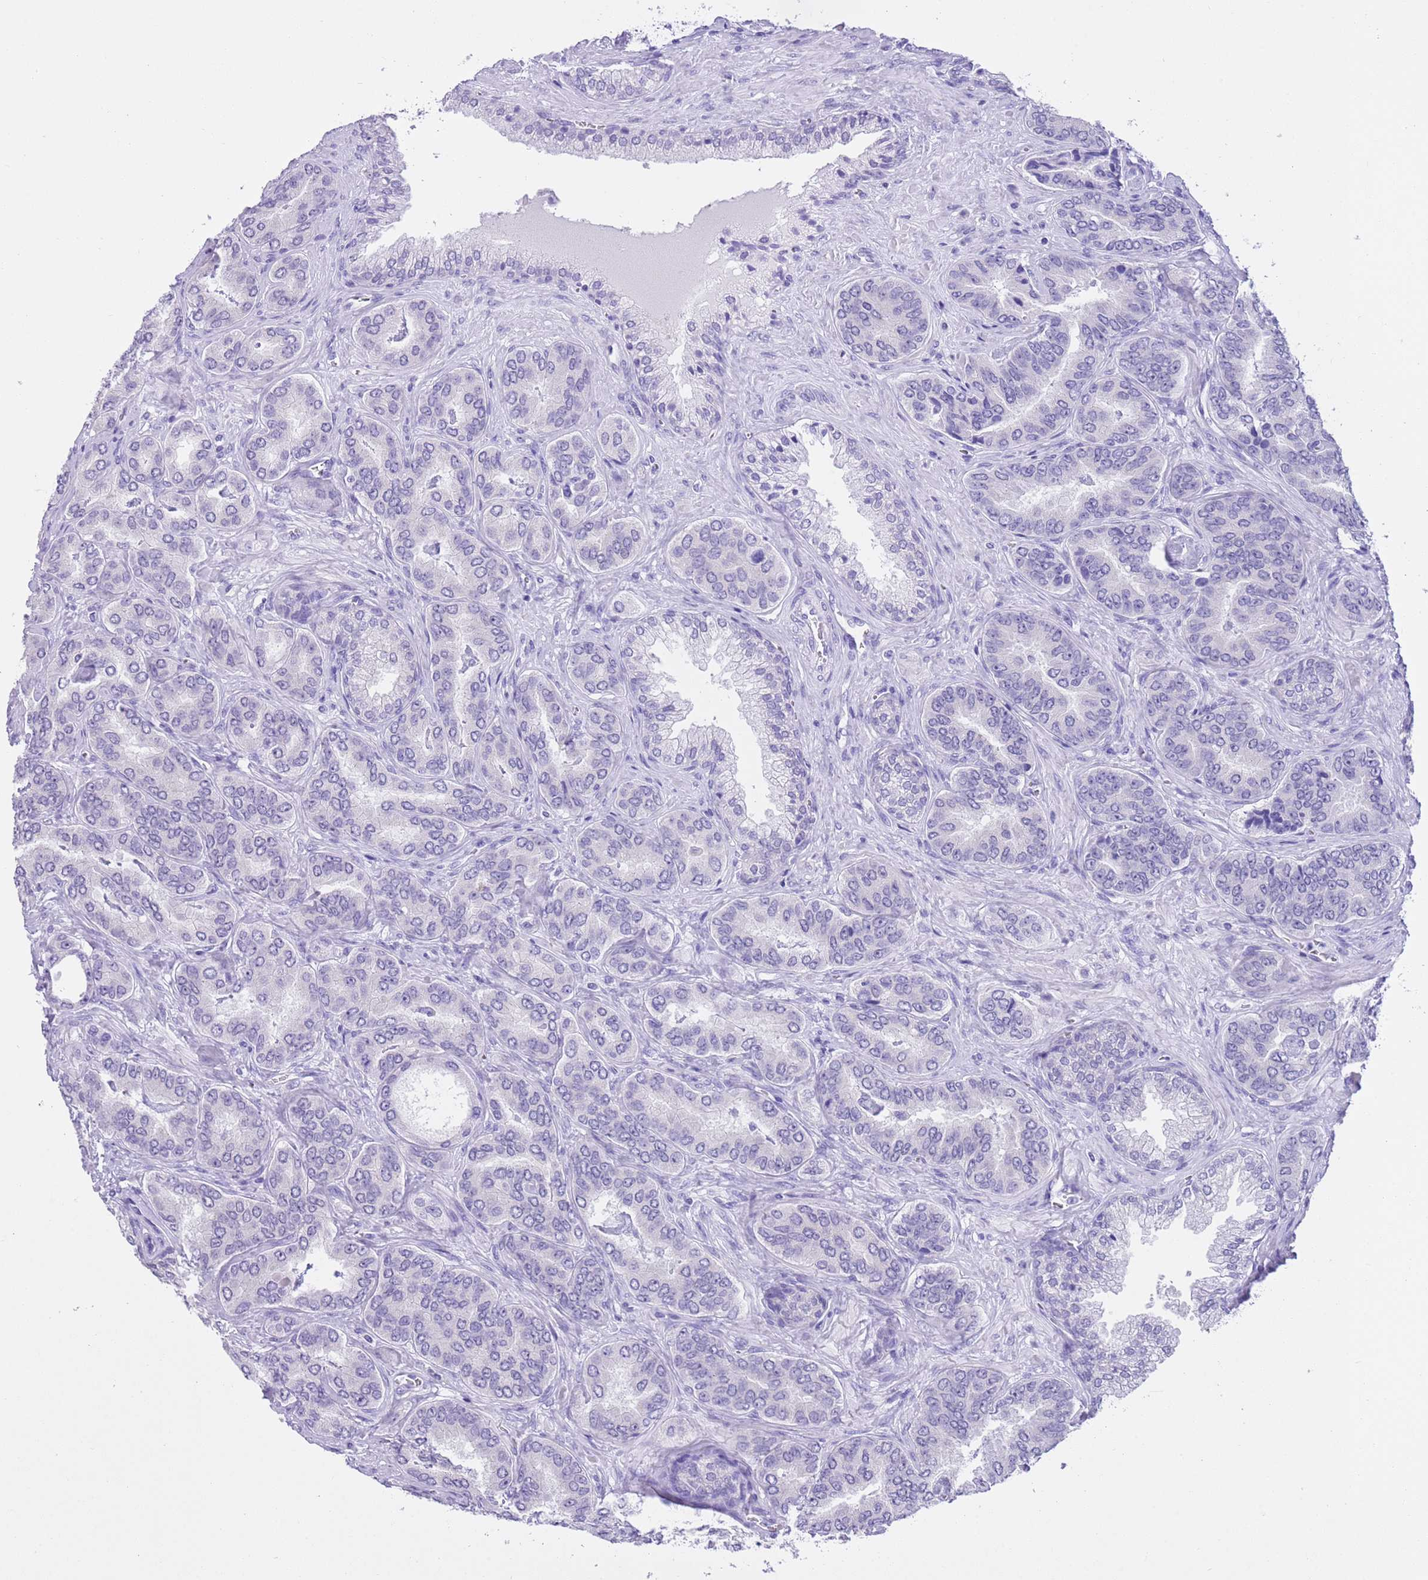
{"staining": {"intensity": "negative", "quantity": "none", "location": "none"}, "tissue": "prostate cancer", "cell_type": "Tumor cells", "image_type": "cancer", "snomed": [{"axis": "morphology", "description": "Adenocarcinoma, High grade"}, {"axis": "topography", "description": "Prostate"}], "caption": "This is a histopathology image of IHC staining of high-grade adenocarcinoma (prostate), which shows no expression in tumor cells. The staining is performed using DAB (3,3'-diaminobenzidine) brown chromogen with nuclei counter-stained in using hematoxylin.", "gene": "TMEM185B", "patient": {"sex": "male", "age": 72}}